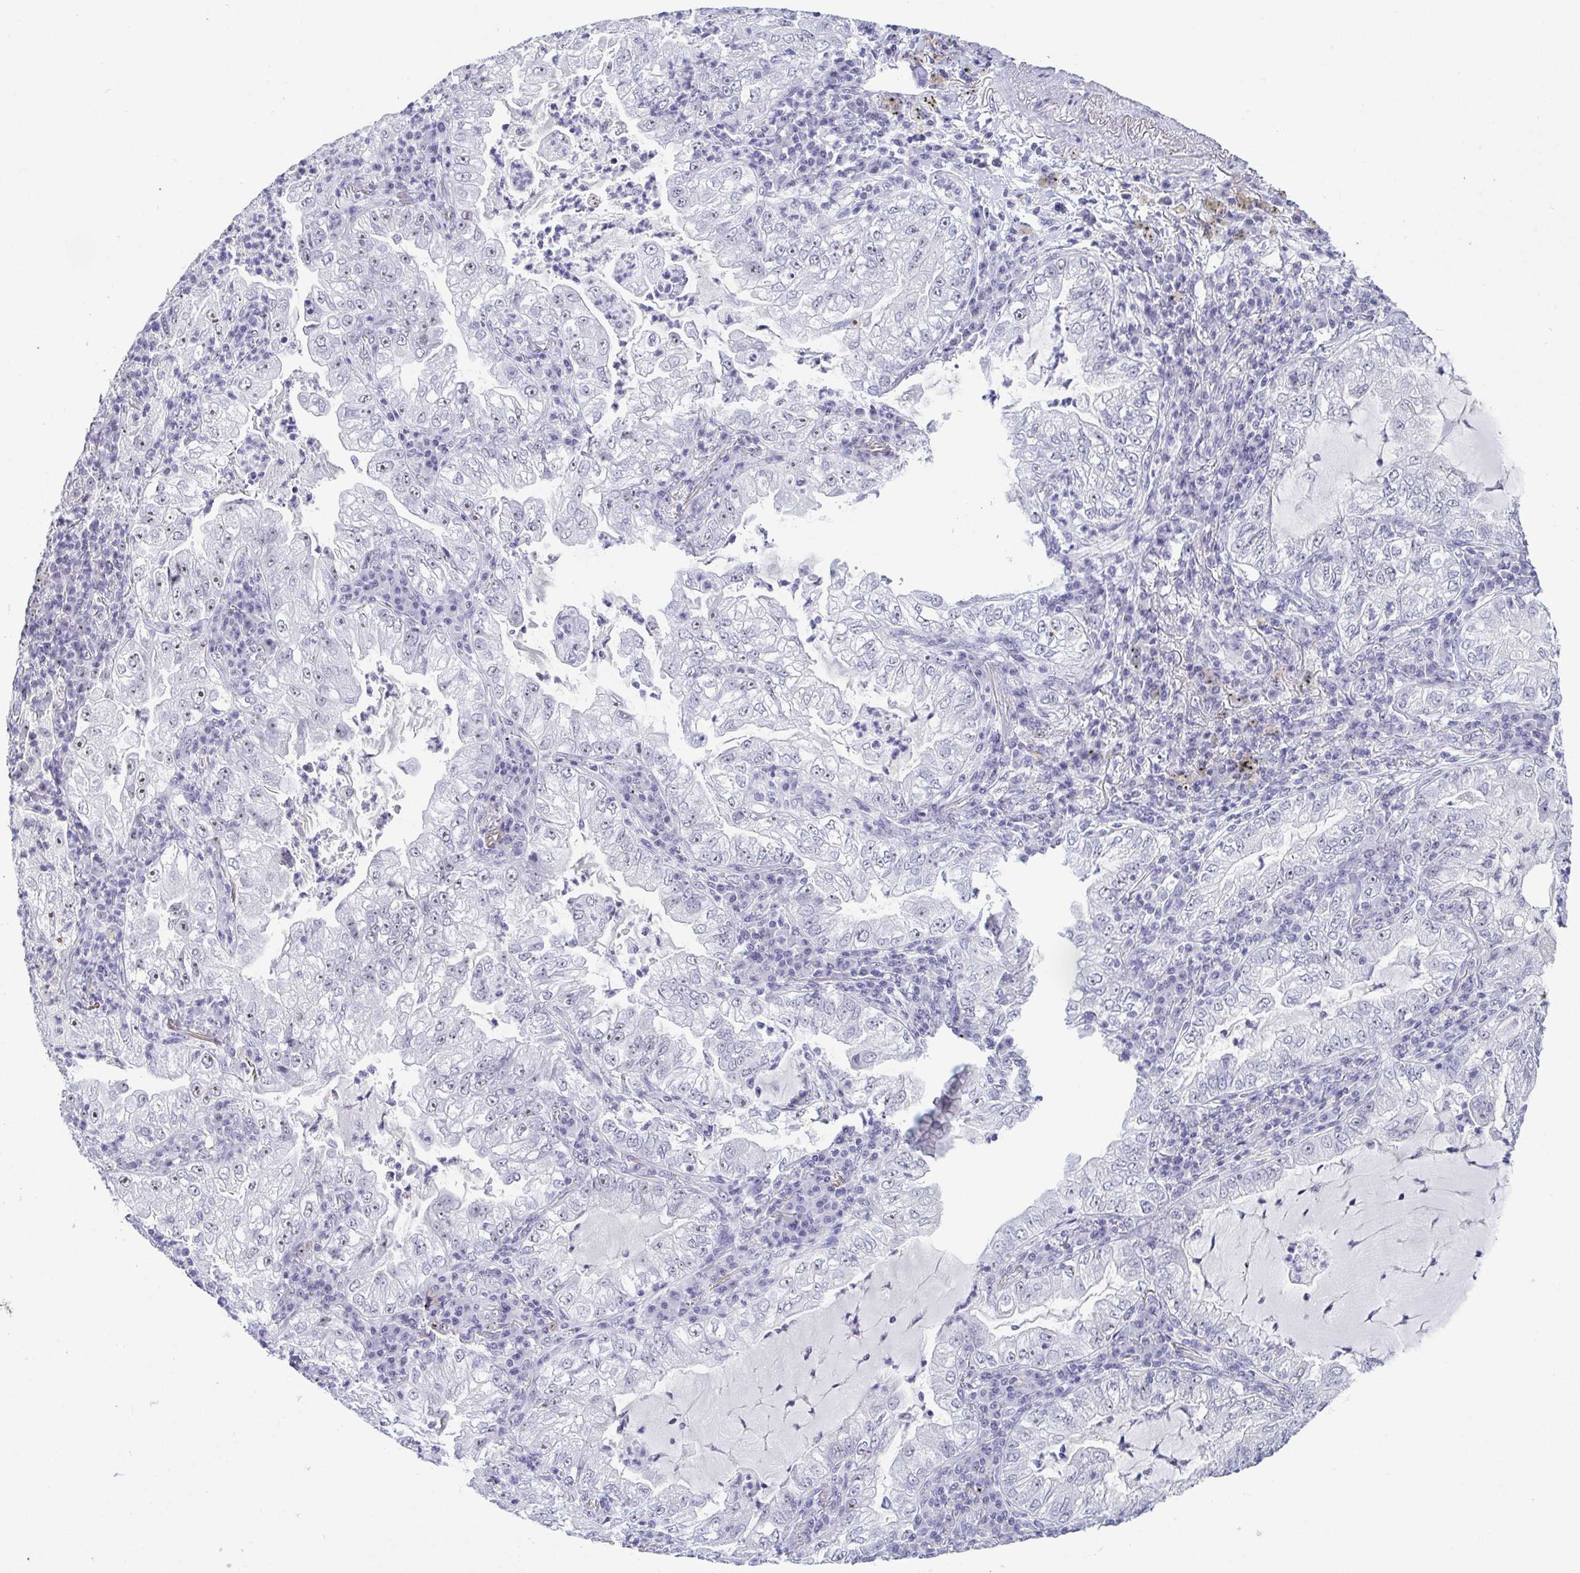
{"staining": {"intensity": "negative", "quantity": "none", "location": "none"}, "tissue": "lung cancer", "cell_type": "Tumor cells", "image_type": "cancer", "snomed": [{"axis": "morphology", "description": "Adenocarcinoma, NOS"}, {"axis": "topography", "description": "Lung"}], "caption": "This is an immunohistochemistry image of adenocarcinoma (lung). There is no positivity in tumor cells.", "gene": "BZW1", "patient": {"sex": "female", "age": 73}}